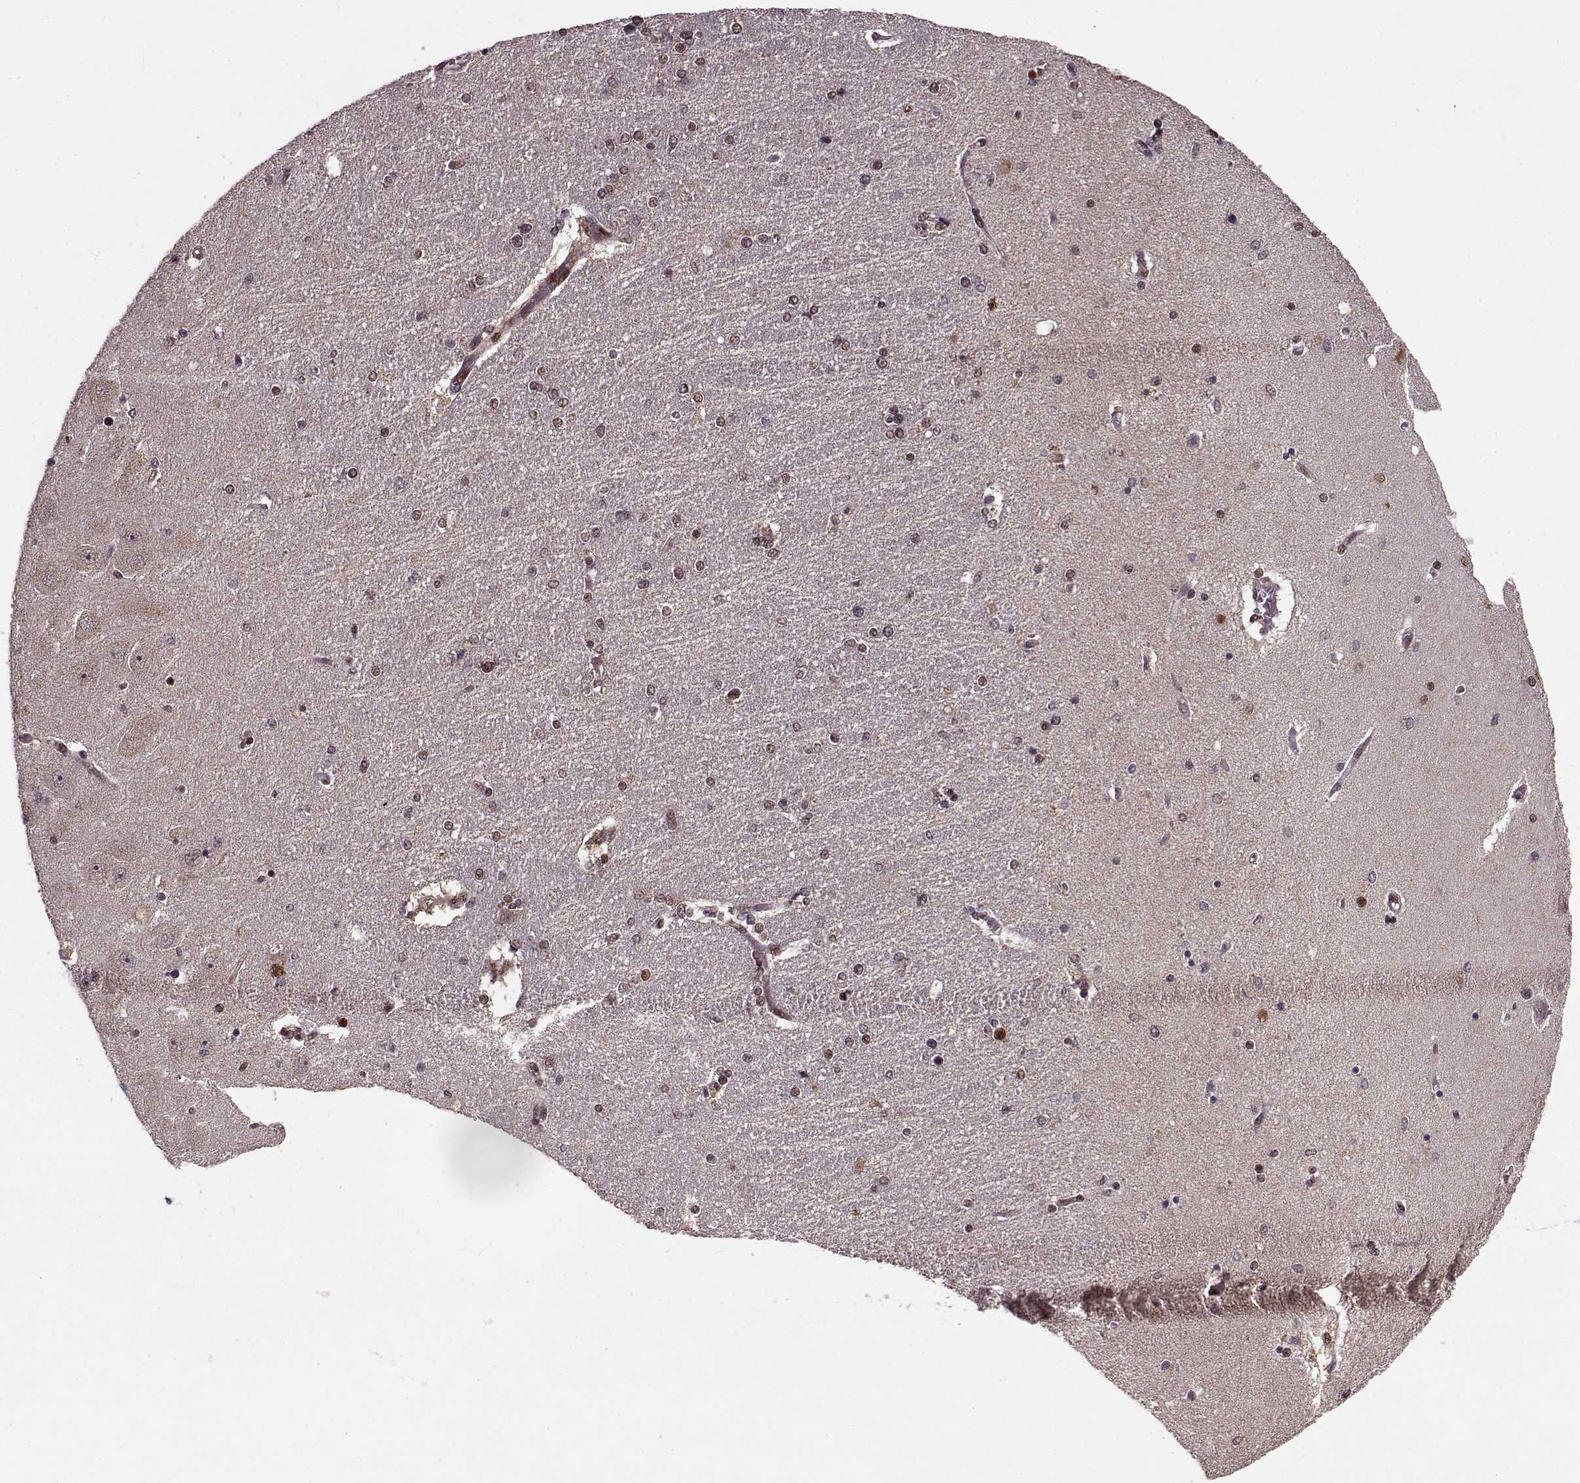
{"staining": {"intensity": "strong", "quantity": "<25%", "location": "nuclear"}, "tissue": "hippocampus", "cell_type": "Glial cells", "image_type": "normal", "snomed": [{"axis": "morphology", "description": "Normal tissue, NOS"}, {"axis": "topography", "description": "Hippocampus"}], "caption": "Glial cells reveal medium levels of strong nuclear staining in approximately <25% of cells in unremarkable hippocampus. The staining was performed using DAB (3,3'-diaminobenzidine), with brown indicating positive protein expression. Nuclei are stained blue with hematoxylin.", "gene": "PSMA7", "patient": {"sex": "female", "age": 54}}